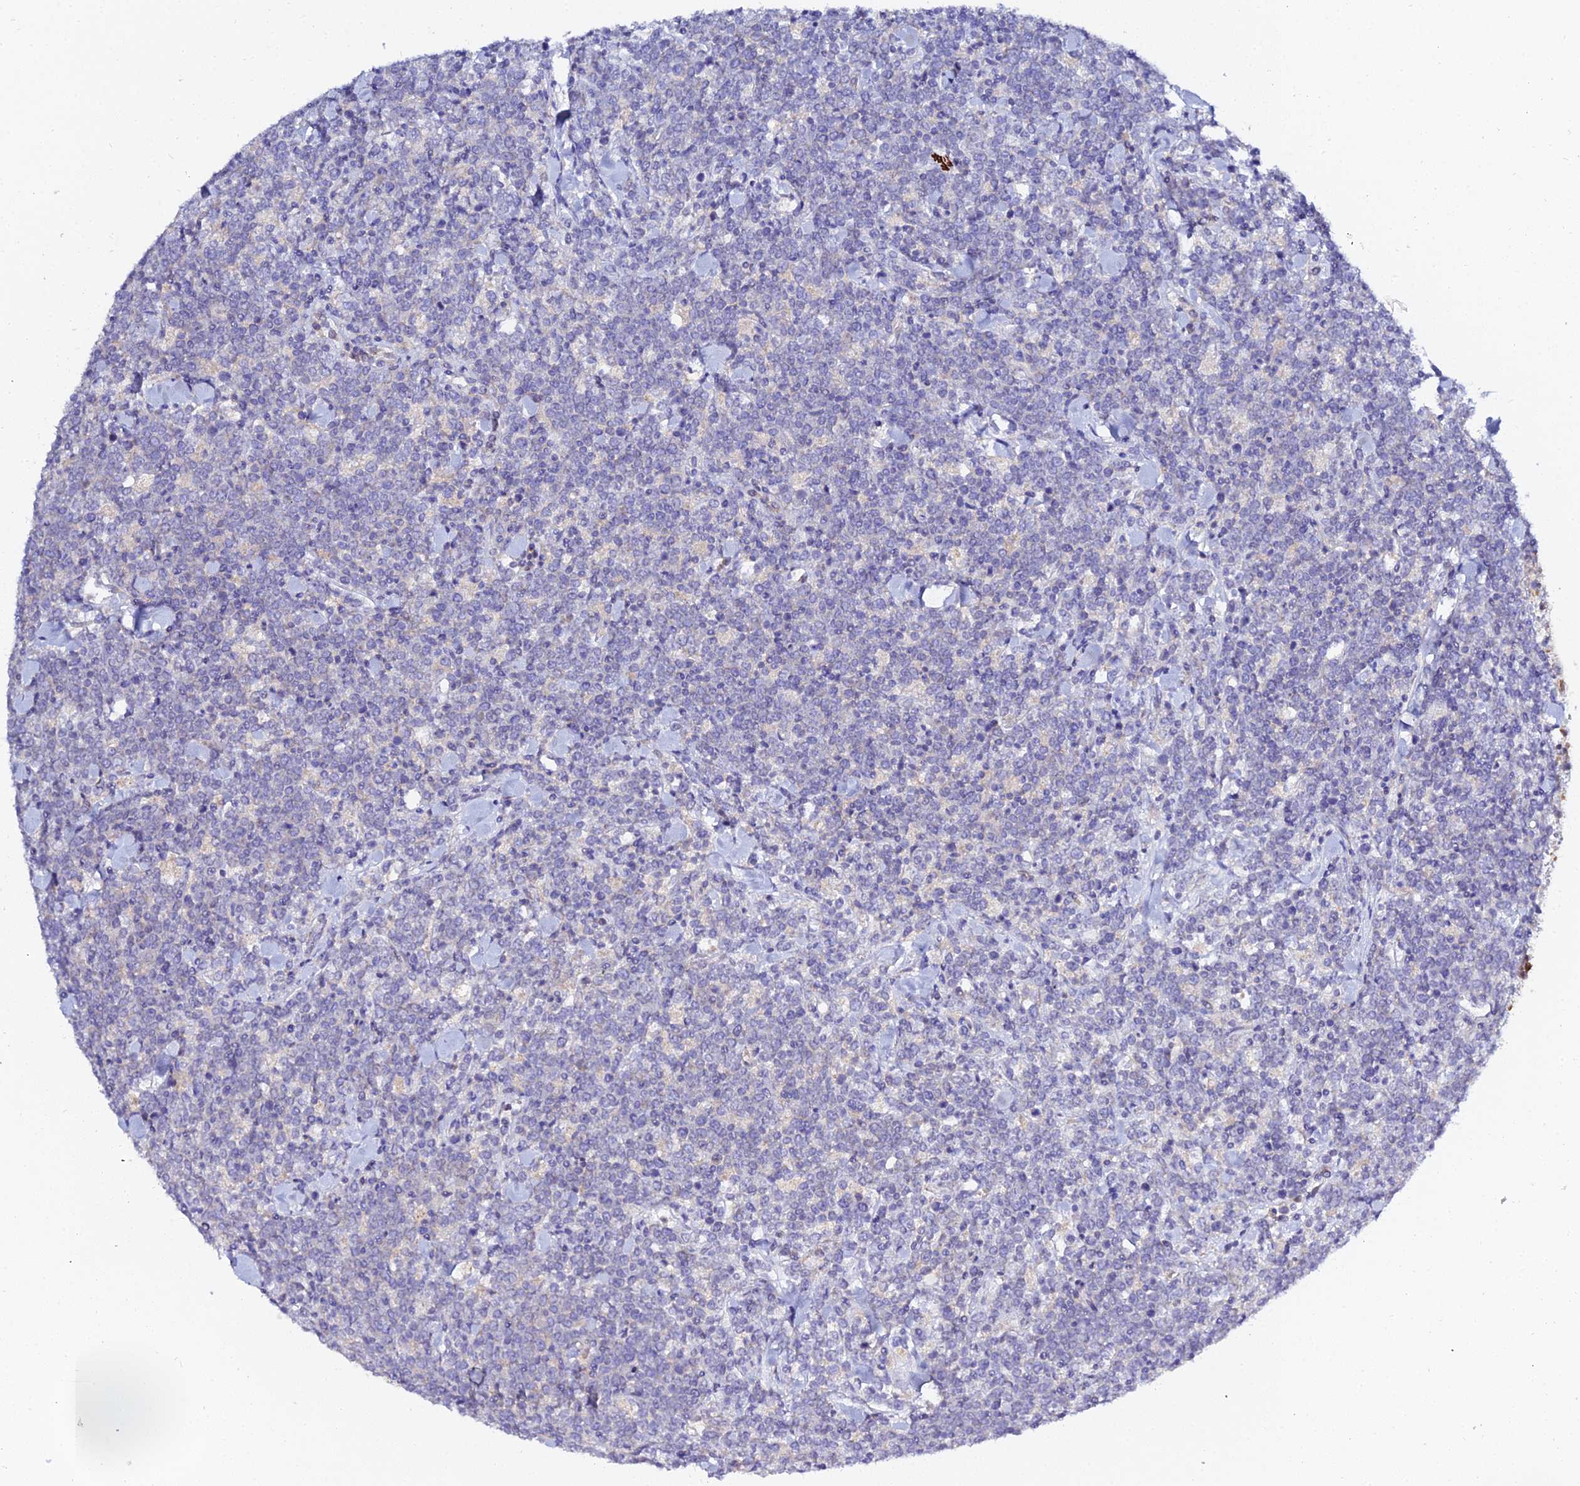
{"staining": {"intensity": "negative", "quantity": "none", "location": "none"}, "tissue": "lymphoma", "cell_type": "Tumor cells", "image_type": "cancer", "snomed": [{"axis": "morphology", "description": "Malignant lymphoma, non-Hodgkin's type, High grade"}, {"axis": "topography", "description": "Small intestine"}], "caption": "High power microscopy image of an IHC photomicrograph of malignant lymphoma, non-Hodgkin's type (high-grade), revealing no significant staining in tumor cells.", "gene": "APOBEC3H", "patient": {"sex": "male", "age": 8}}